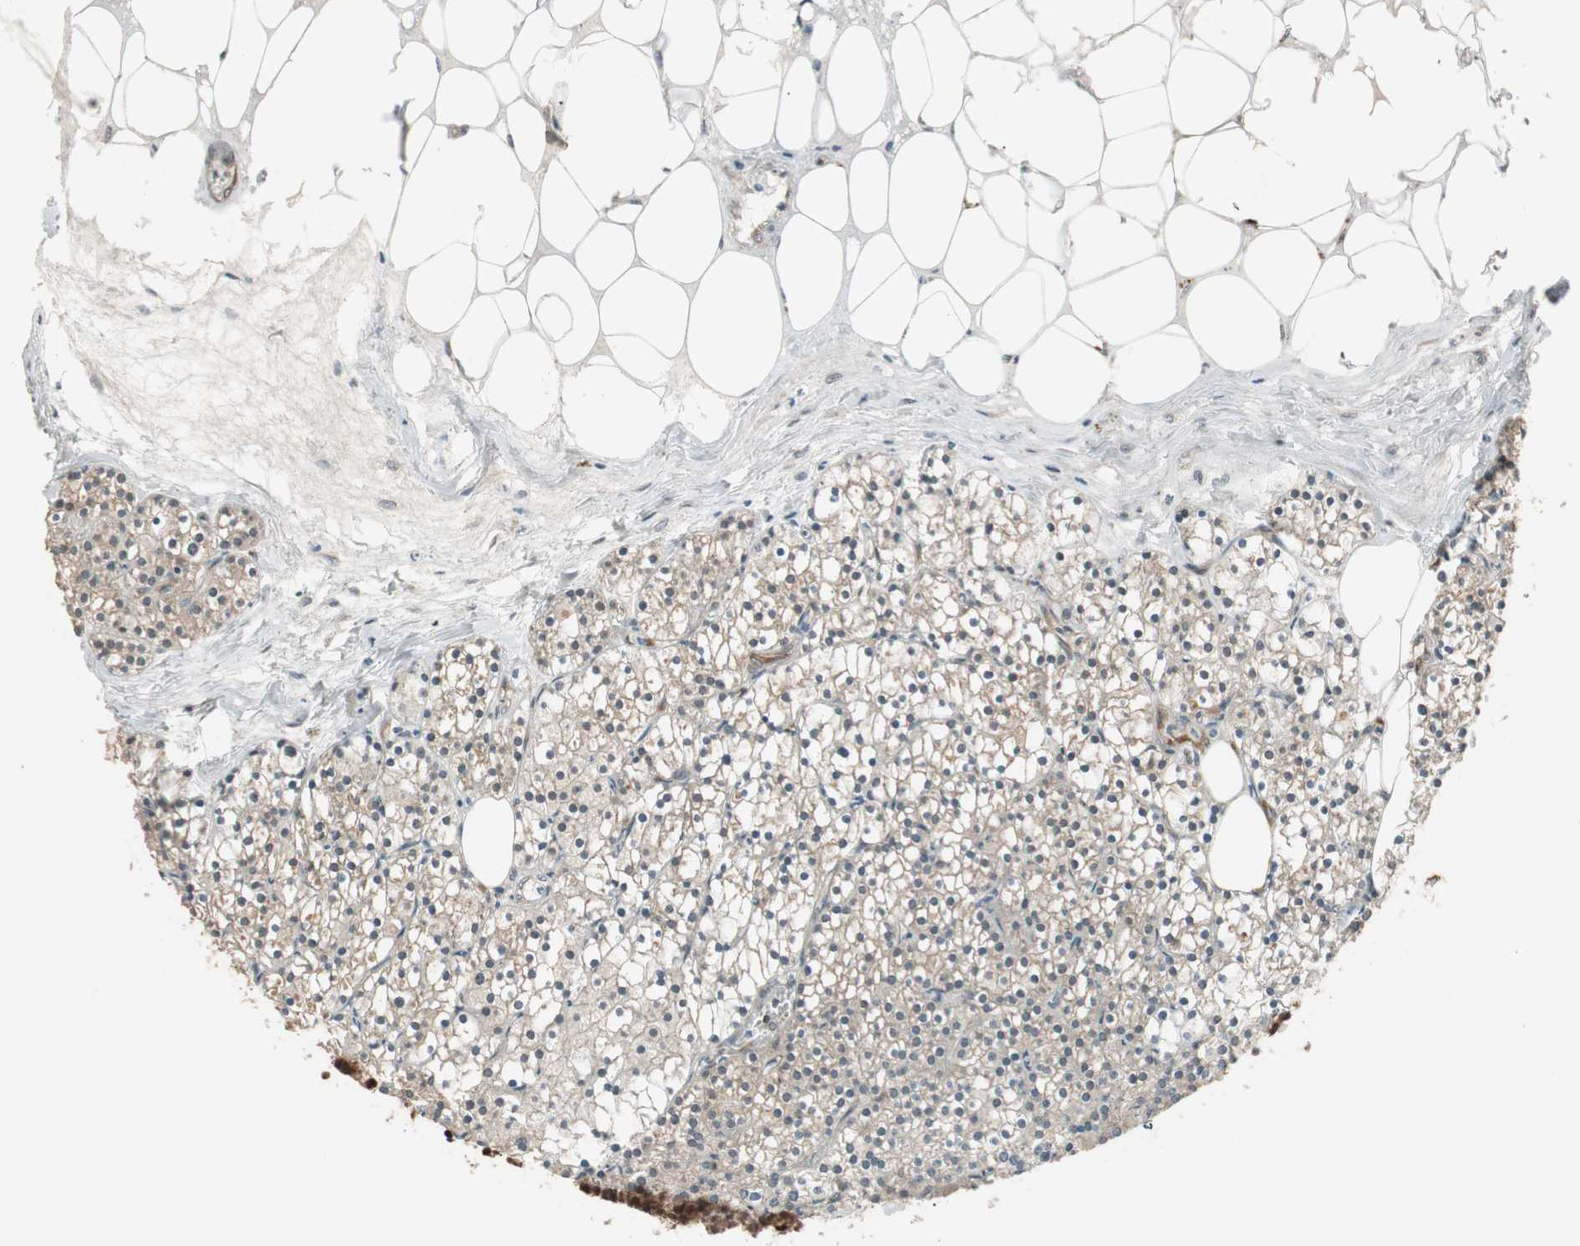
{"staining": {"intensity": "weak", "quantity": ">75%", "location": "cytoplasmic/membranous"}, "tissue": "parathyroid gland", "cell_type": "Glandular cells", "image_type": "normal", "snomed": [{"axis": "morphology", "description": "Normal tissue, NOS"}, {"axis": "topography", "description": "Parathyroid gland"}], "caption": "A low amount of weak cytoplasmic/membranous positivity is identified in approximately >75% of glandular cells in unremarkable parathyroid gland. The staining is performed using DAB (3,3'-diaminobenzidine) brown chromogen to label protein expression. The nuclei are counter-stained blue using hematoxylin.", "gene": "DRAP1", "patient": {"sex": "female", "age": 63}}